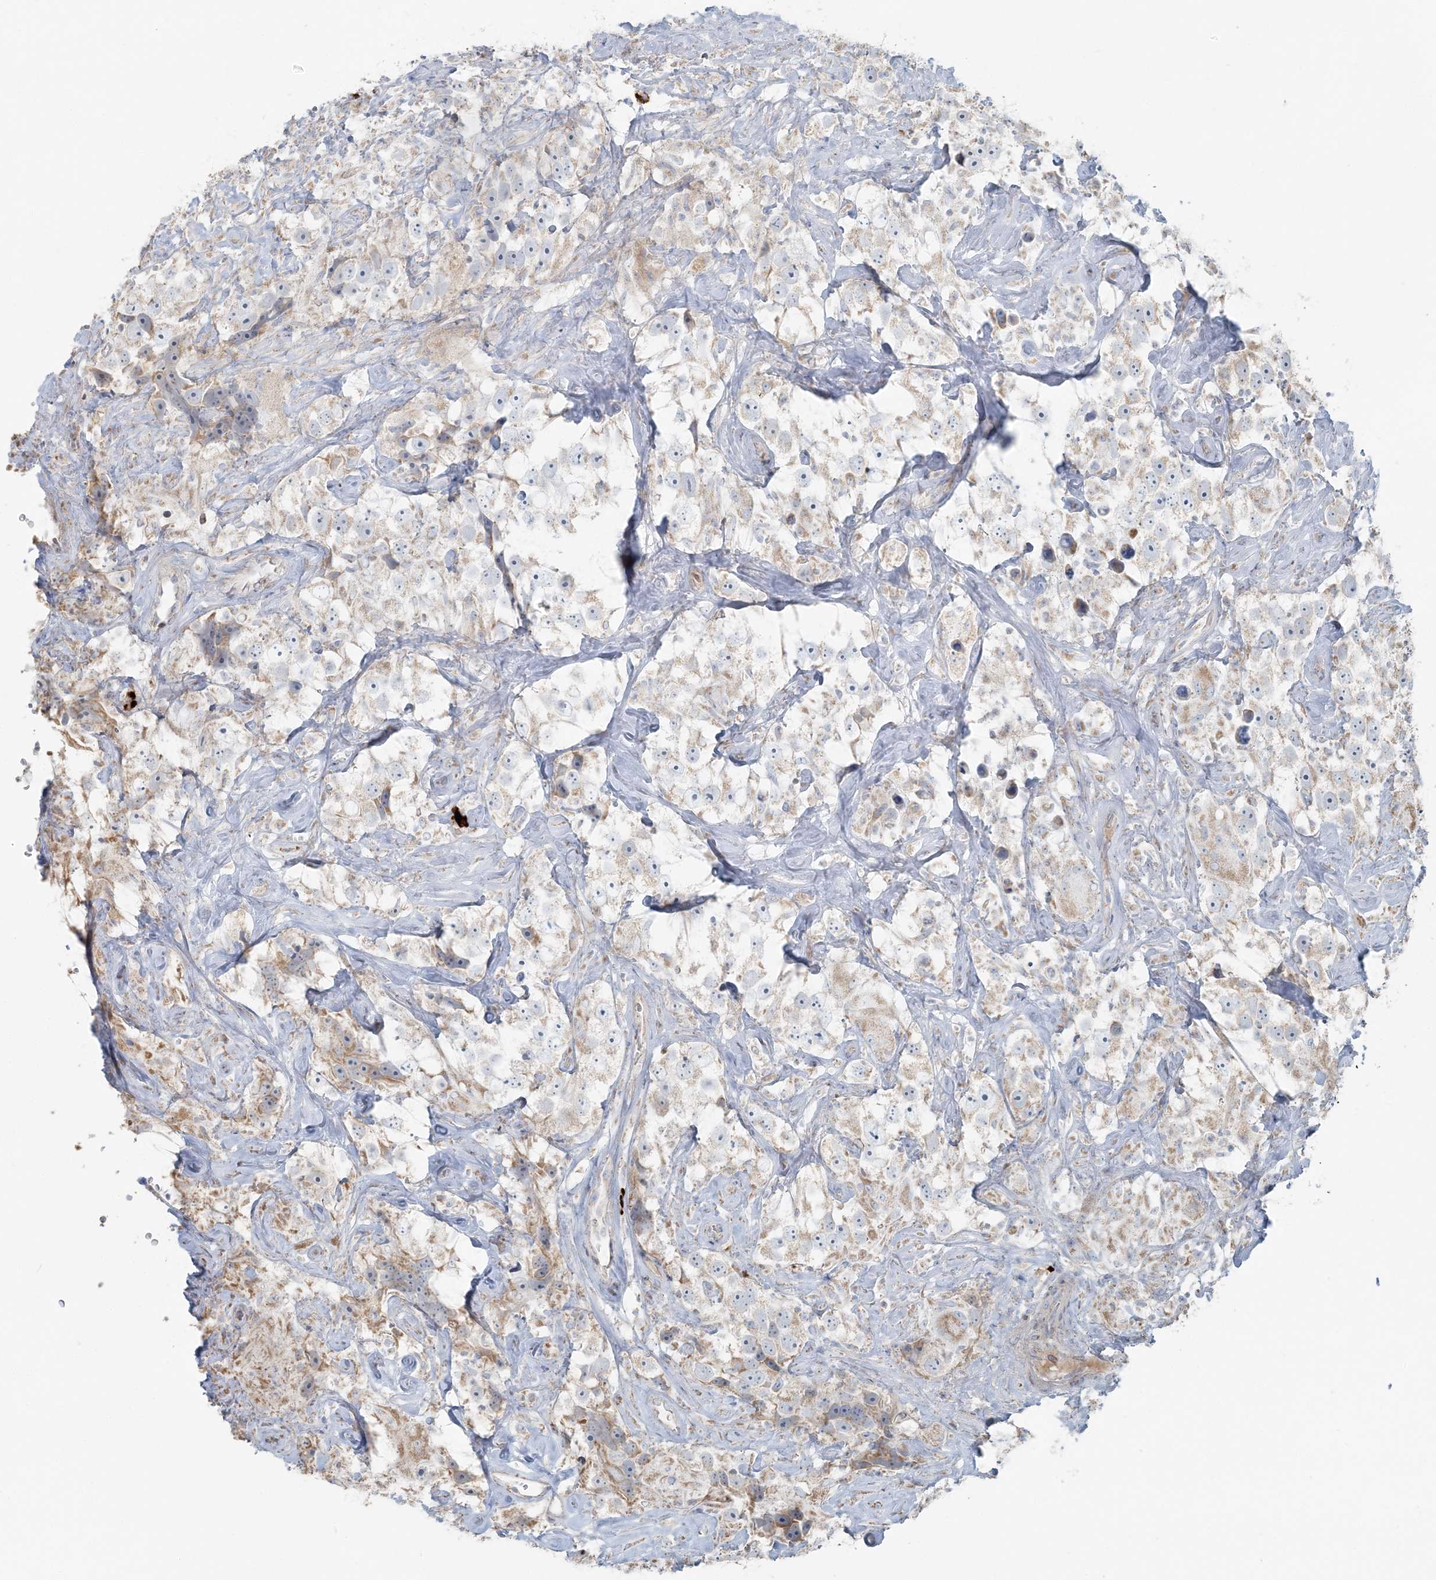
{"staining": {"intensity": "weak", "quantity": "<25%", "location": "cytoplasmic/membranous"}, "tissue": "testis cancer", "cell_type": "Tumor cells", "image_type": "cancer", "snomed": [{"axis": "morphology", "description": "Seminoma, NOS"}, {"axis": "topography", "description": "Testis"}], "caption": "High magnification brightfield microscopy of testis seminoma stained with DAB (3,3'-diaminobenzidine) (brown) and counterstained with hematoxylin (blue): tumor cells show no significant expression.", "gene": "SLC22A16", "patient": {"sex": "male", "age": 49}}